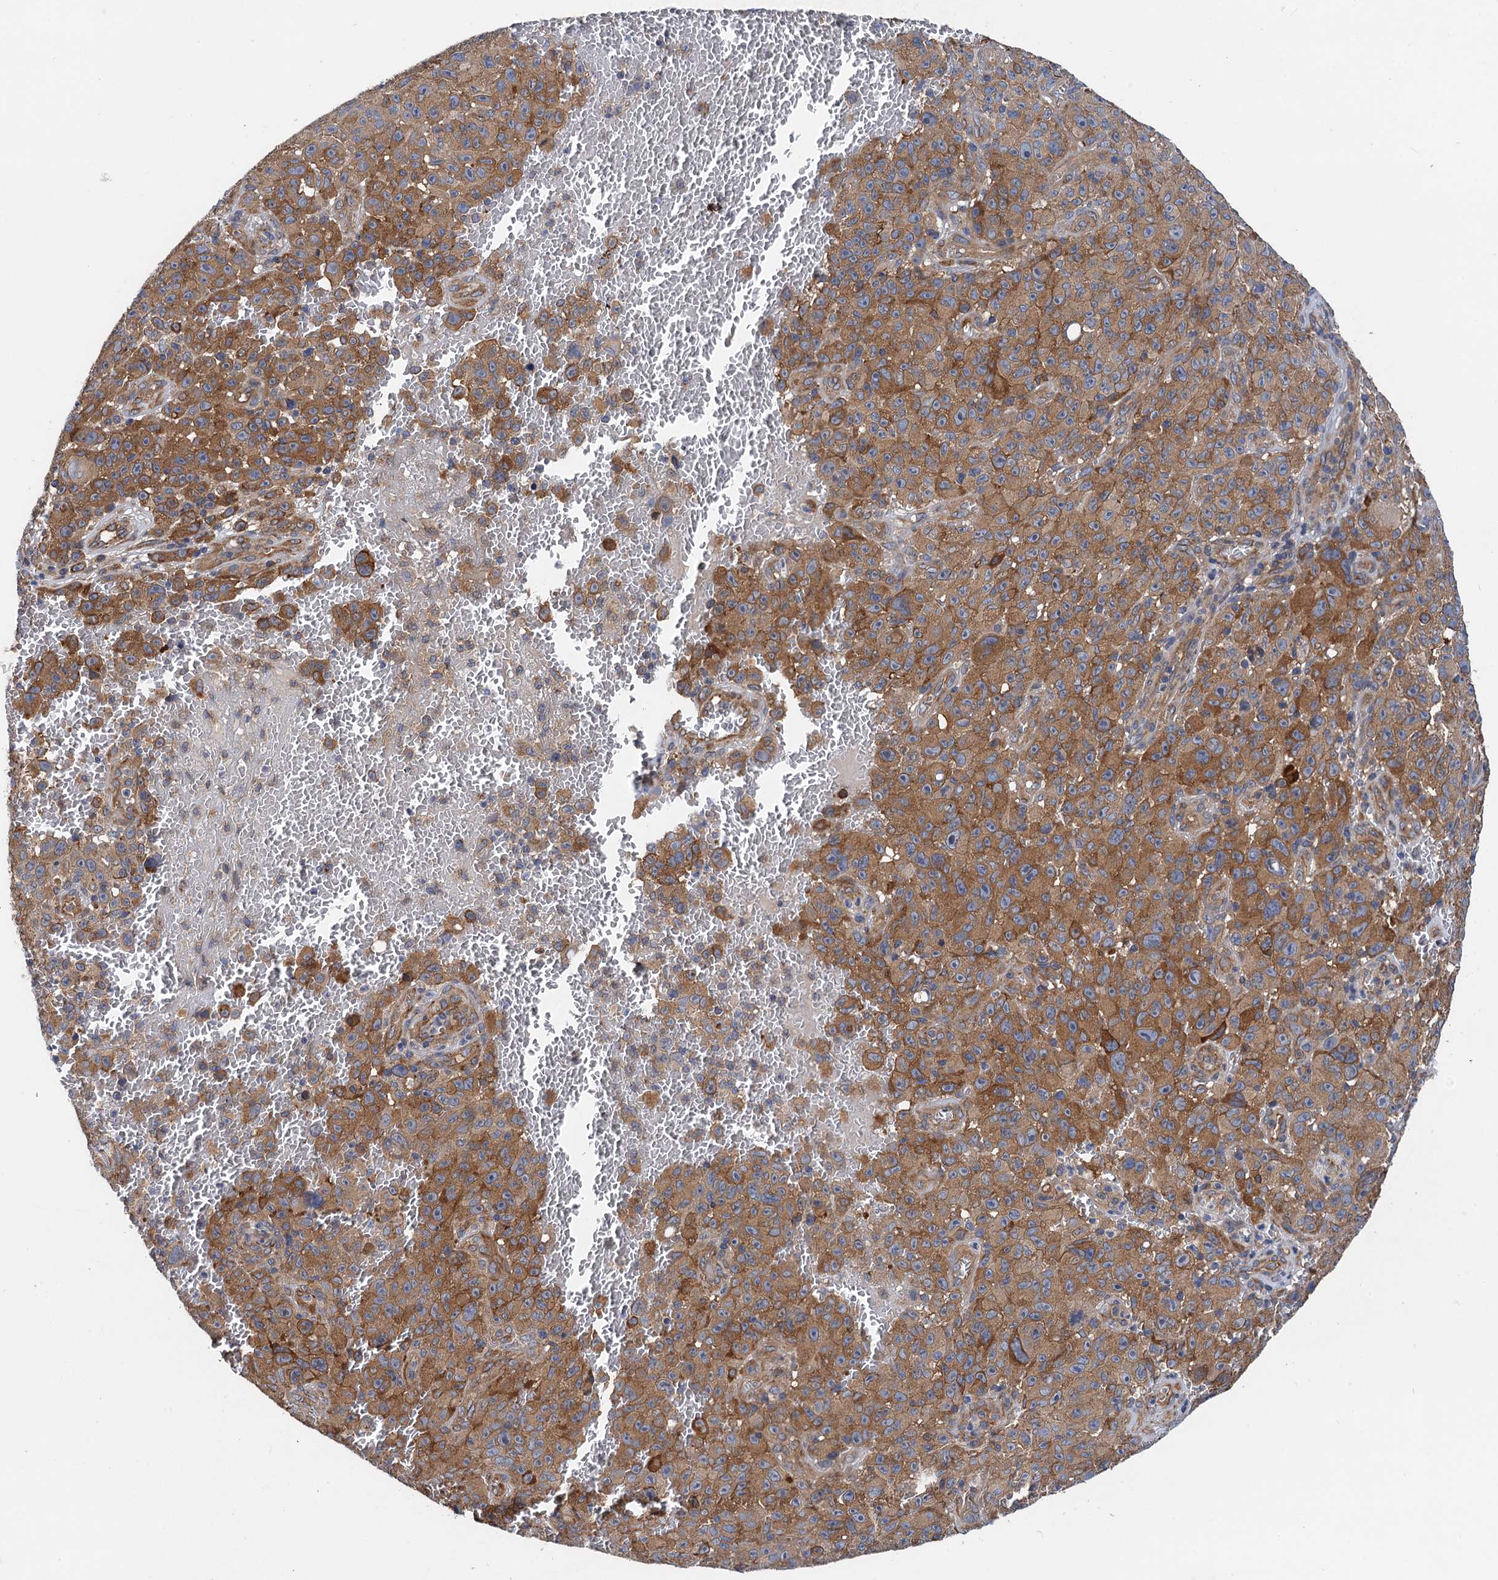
{"staining": {"intensity": "moderate", "quantity": ">75%", "location": "cytoplasmic/membranous"}, "tissue": "melanoma", "cell_type": "Tumor cells", "image_type": "cancer", "snomed": [{"axis": "morphology", "description": "Malignant melanoma, NOS"}, {"axis": "topography", "description": "Skin"}], "caption": "Malignant melanoma tissue shows moderate cytoplasmic/membranous staining in about >75% of tumor cells, visualized by immunohistochemistry.", "gene": "PJA2", "patient": {"sex": "female", "age": 82}}